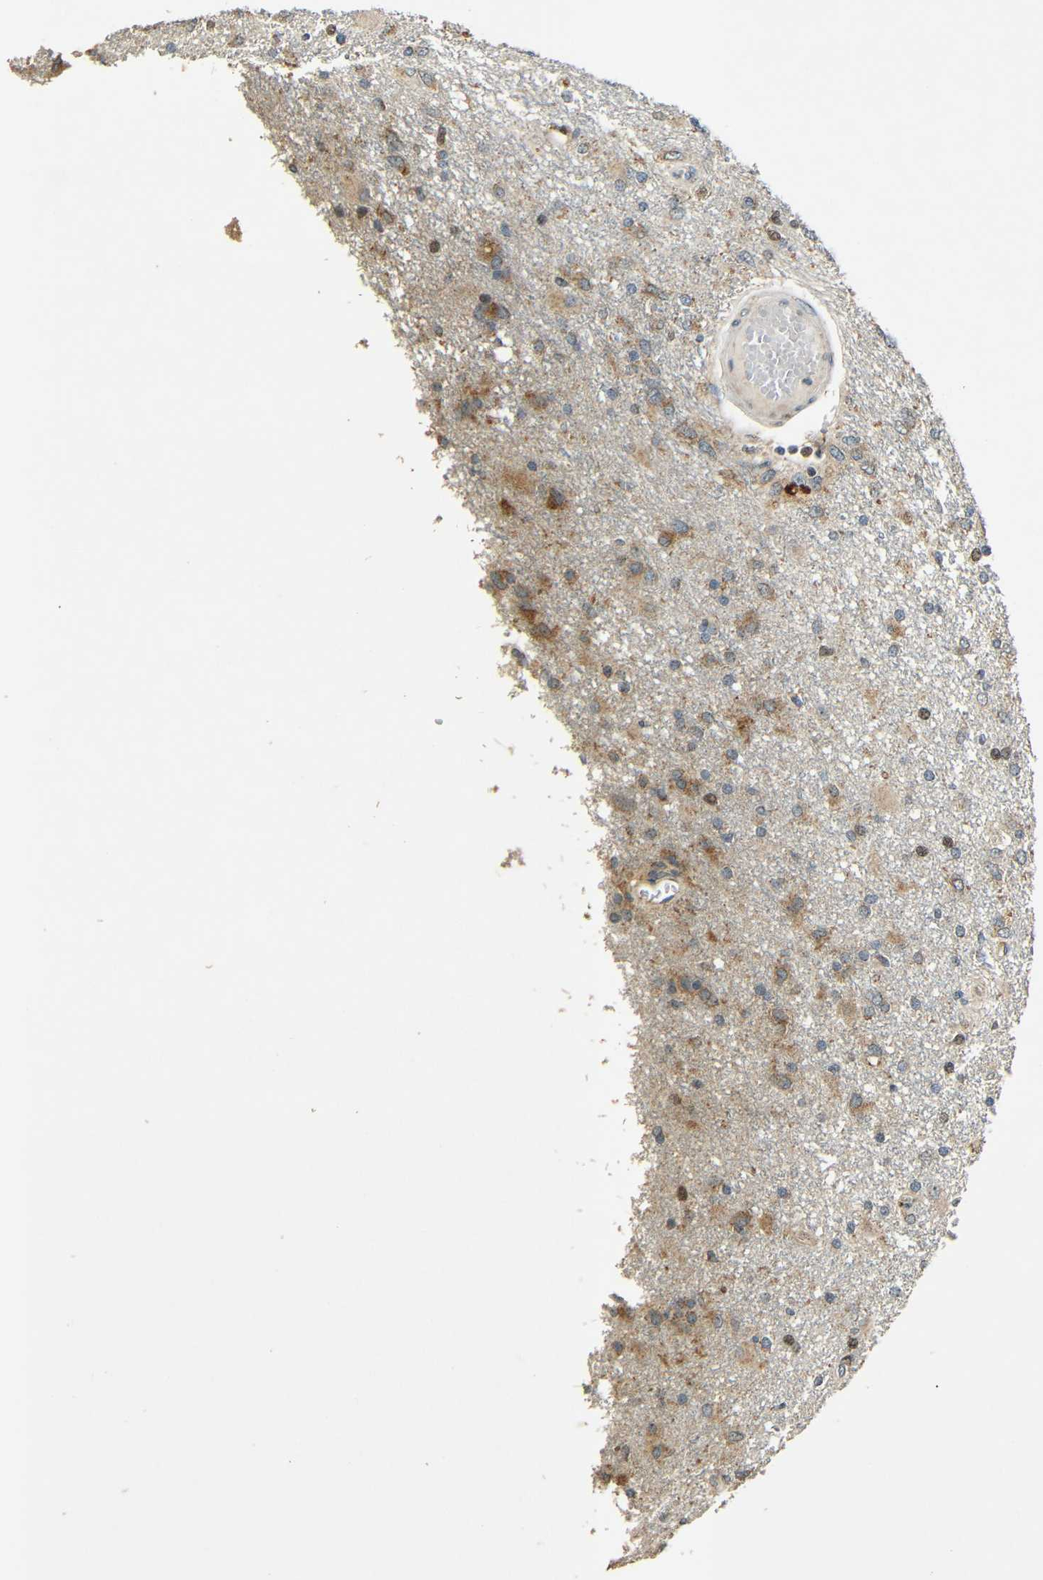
{"staining": {"intensity": "moderate", "quantity": "25%-75%", "location": "cytoplasmic/membranous"}, "tissue": "glioma", "cell_type": "Tumor cells", "image_type": "cancer", "snomed": [{"axis": "morphology", "description": "Glioma, malignant, High grade"}, {"axis": "topography", "description": "Brain"}], "caption": "Immunohistochemistry (IHC) of glioma reveals medium levels of moderate cytoplasmic/membranous expression in about 25%-75% of tumor cells. (IHC, brightfield microscopy, high magnification).", "gene": "KAZALD1", "patient": {"sex": "female", "age": 59}}